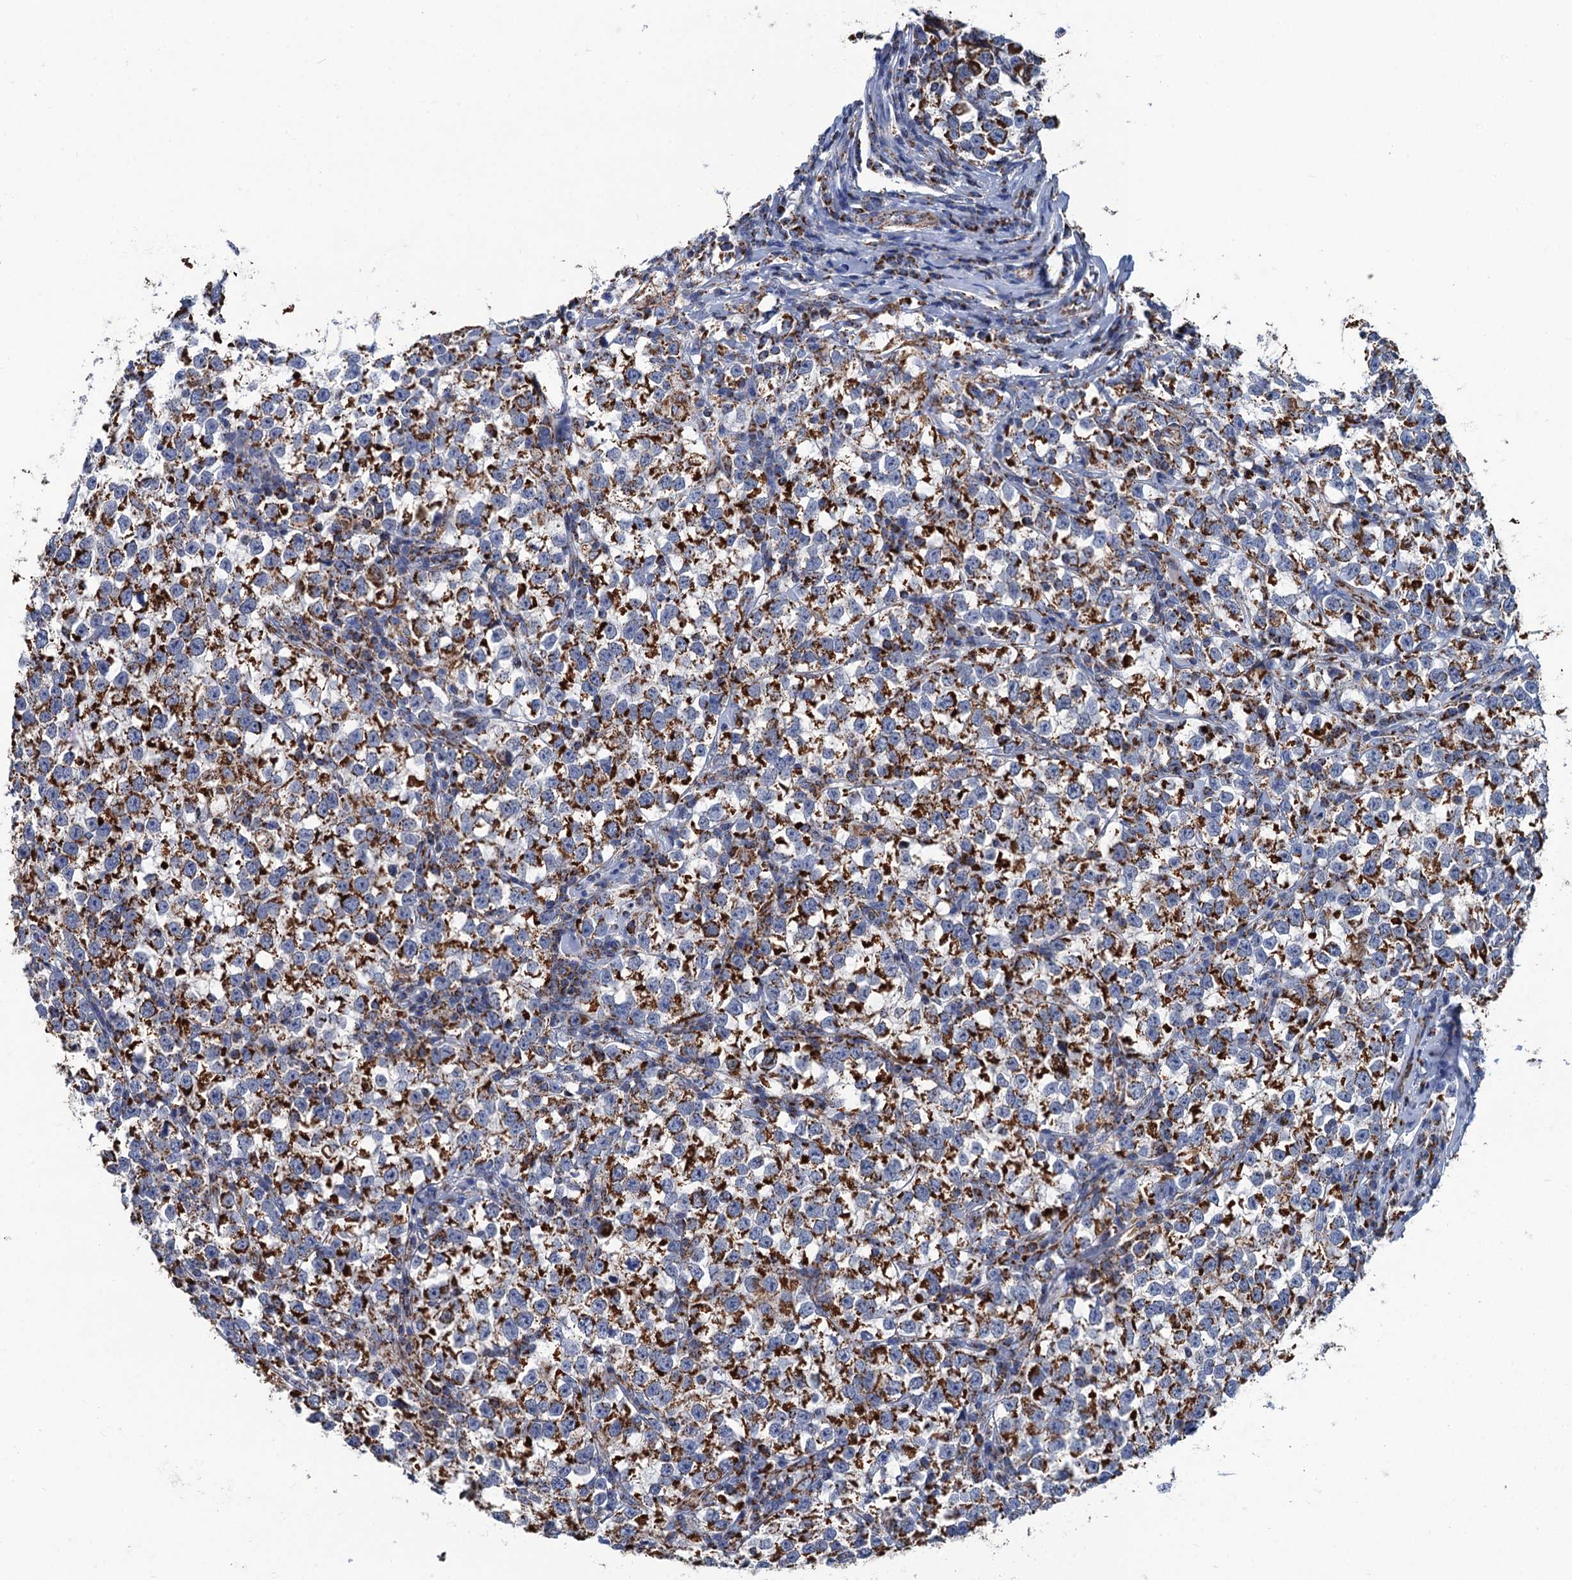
{"staining": {"intensity": "strong", "quantity": ">75%", "location": "cytoplasmic/membranous"}, "tissue": "testis cancer", "cell_type": "Tumor cells", "image_type": "cancer", "snomed": [{"axis": "morphology", "description": "Normal tissue, NOS"}, {"axis": "morphology", "description": "Seminoma, NOS"}, {"axis": "topography", "description": "Testis"}], "caption": "Protein staining displays strong cytoplasmic/membranous expression in about >75% of tumor cells in seminoma (testis). (brown staining indicates protein expression, while blue staining denotes nuclei).", "gene": "IVD", "patient": {"sex": "male", "age": 43}}